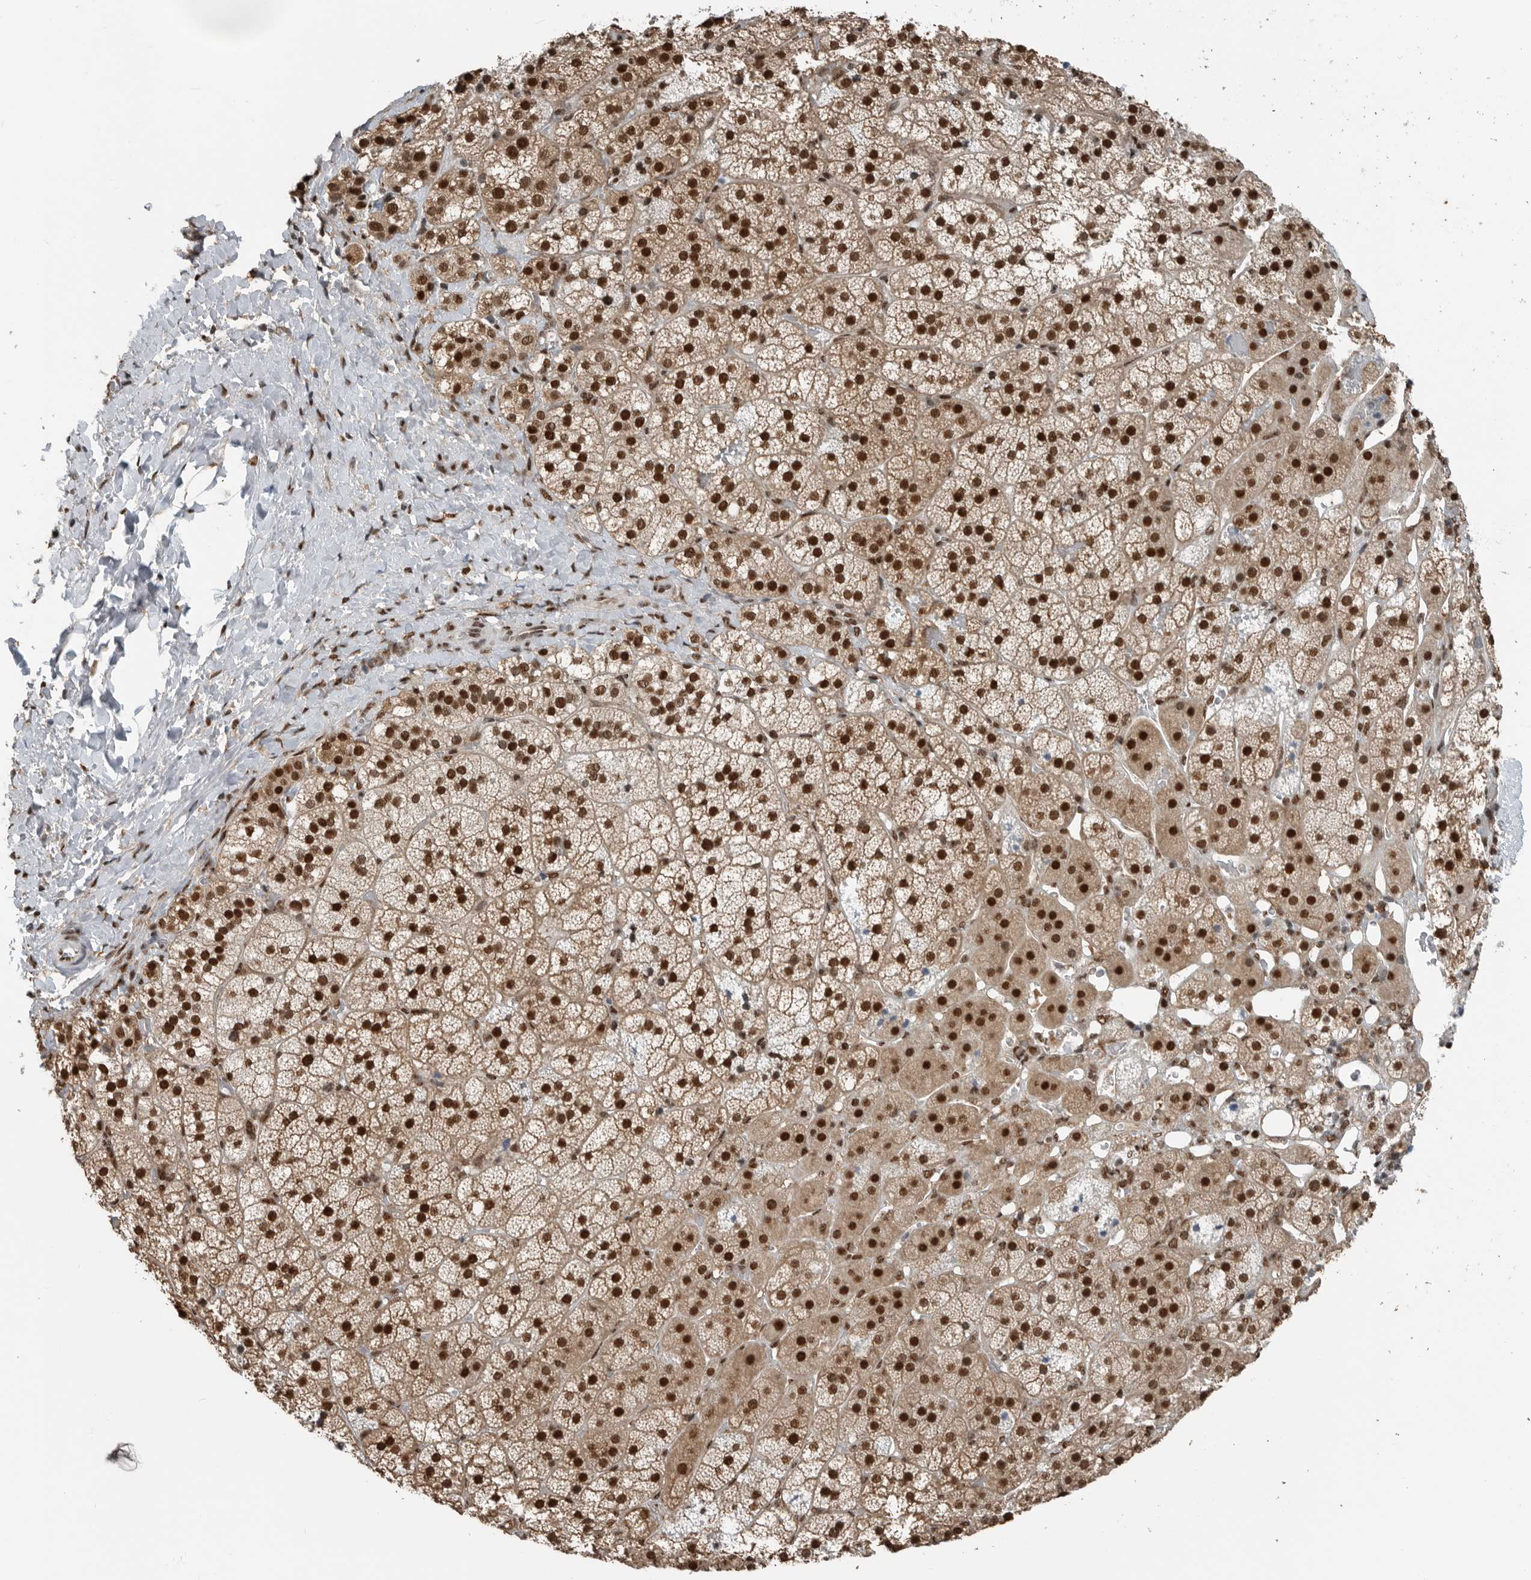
{"staining": {"intensity": "strong", "quantity": ">75%", "location": "cytoplasmic/membranous,nuclear"}, "tissue": "adrenal gland", "cell_type": "Glandular cells", "image_type": "normal", "snomed": [{"axis": "morphology", "description": "Normal tissue, NOS"}, {"axis": "topography", "description": "Adrenal gland"}], "caption": "Brown immunohistochemical staining in benign adrenal gland displays strong cytoplasmic/membranous,nuclear positivity in about >75% of glandular cells.", "gene": "BLZF1", "patient": {"sex": "female", "age": 44}}